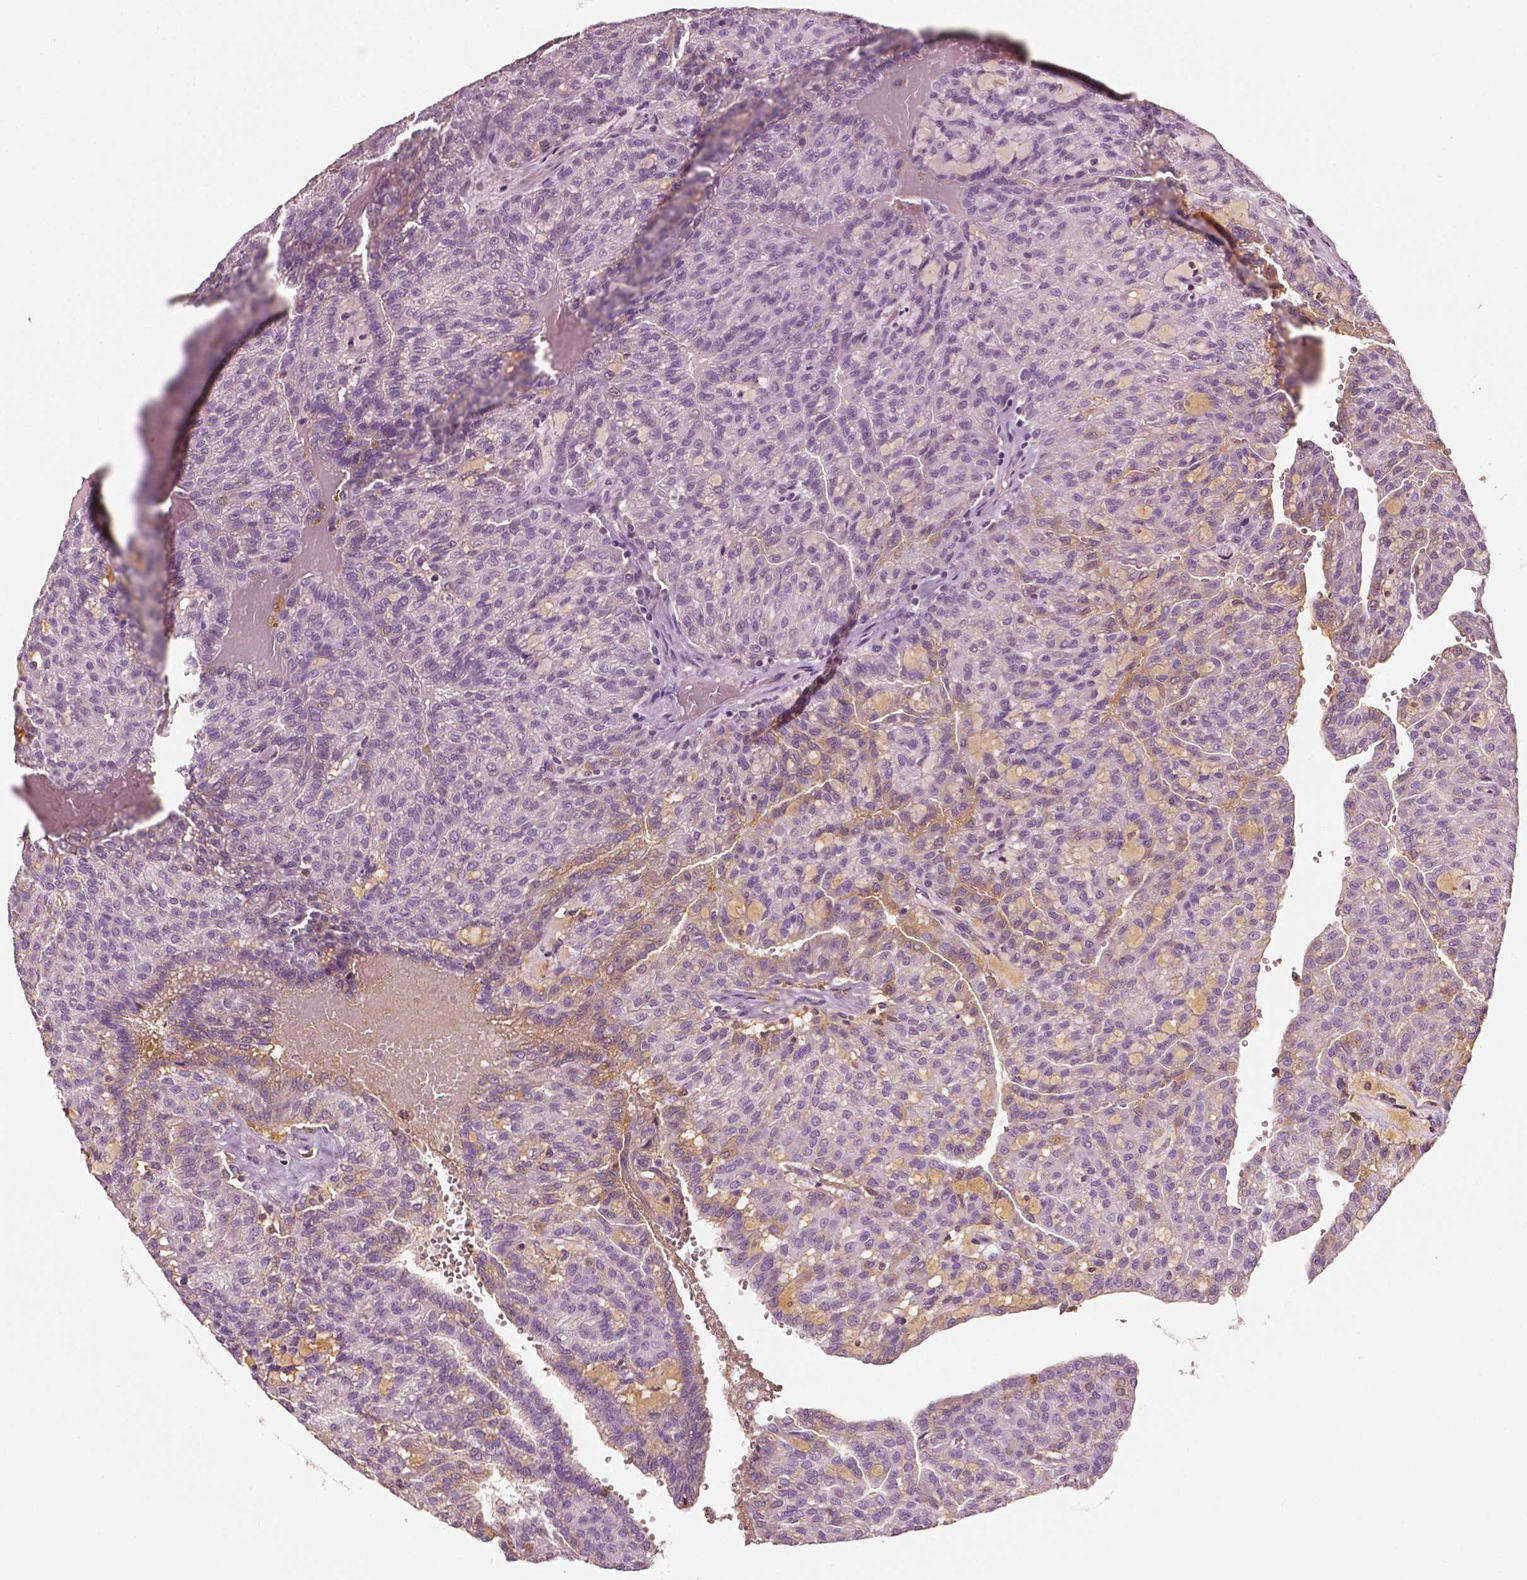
{"staining": {"intensity": "negative", "quantity": "none", "location": "none"}, "tissue": "renal cancer", "cell_type": "Tumor cells", "image_type": "cancer", "snomed": [{"axis": "morphology", "description": "Adenocarcinoma, NOS"}, {"axis": "topography", "description": "Kidney"}], "caption": "Human renal cancer stained for a protein using immunohistochemistry demonstrates no staining in tumor cells.", "gene": "APOA4", "patient": {"sex": "male", "age": 63}}